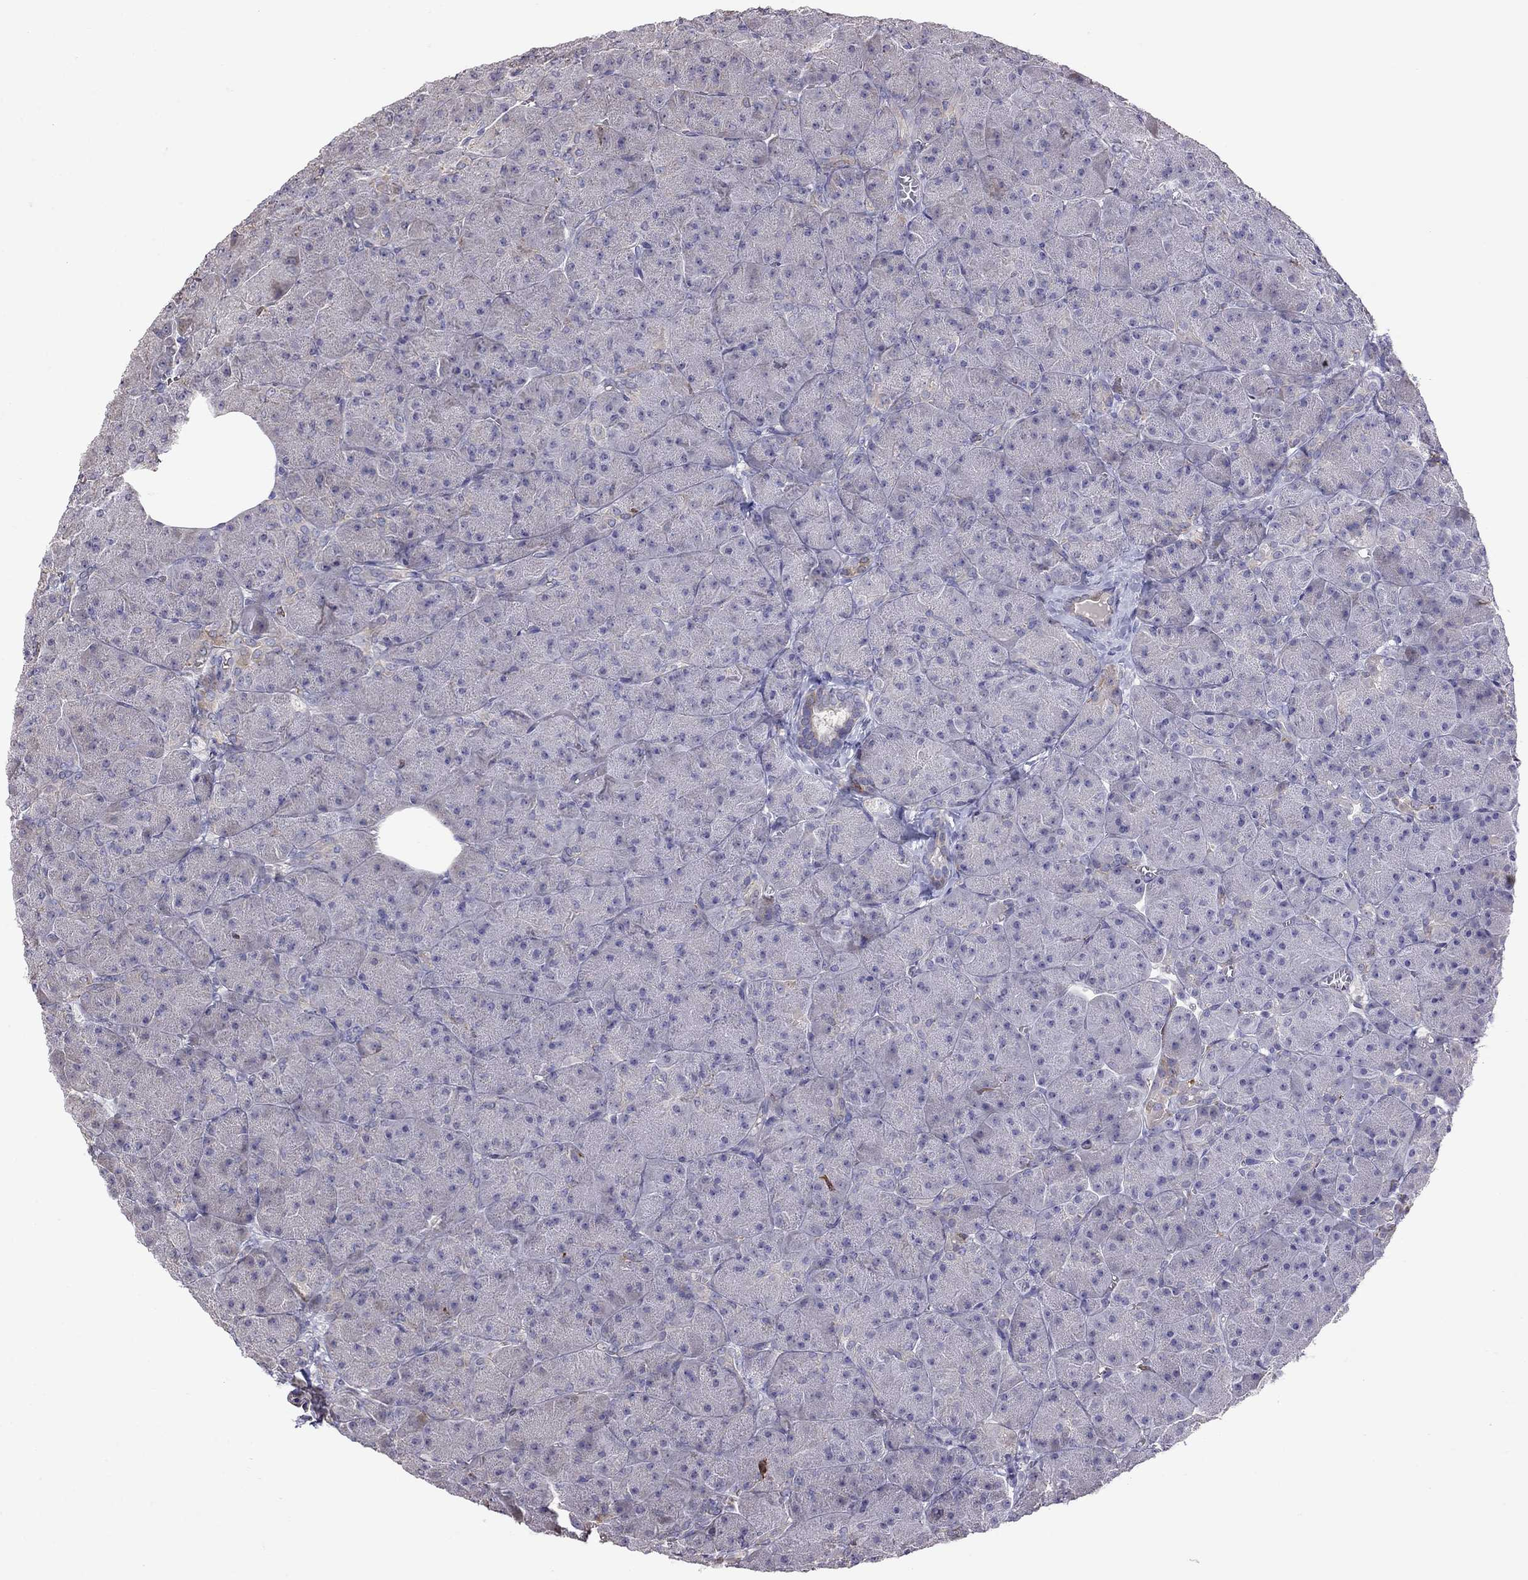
{"staining": {"intensity": "moderate", "quantity": "<25%", "location": "cytoplasmic/membranous"}, "tissue": "pancreas", "cell_type": "Exocrine glandular cells", "image_type": "normal", "snomed": [{"axis": "morphology", "description": "Normal tissue, NOS"}, {"axis": "topography", "description": "Pancreas"}], "caption": "This photomicrograph displays immunohistochemistry (IHC) staining of benign human pancreas, with low moderate cytoplasmic/membranous staining in approximately <25% of exocrine glandular cells.", "gene": "ADAM28", "patient": {"sex": "male", "age": 61}}